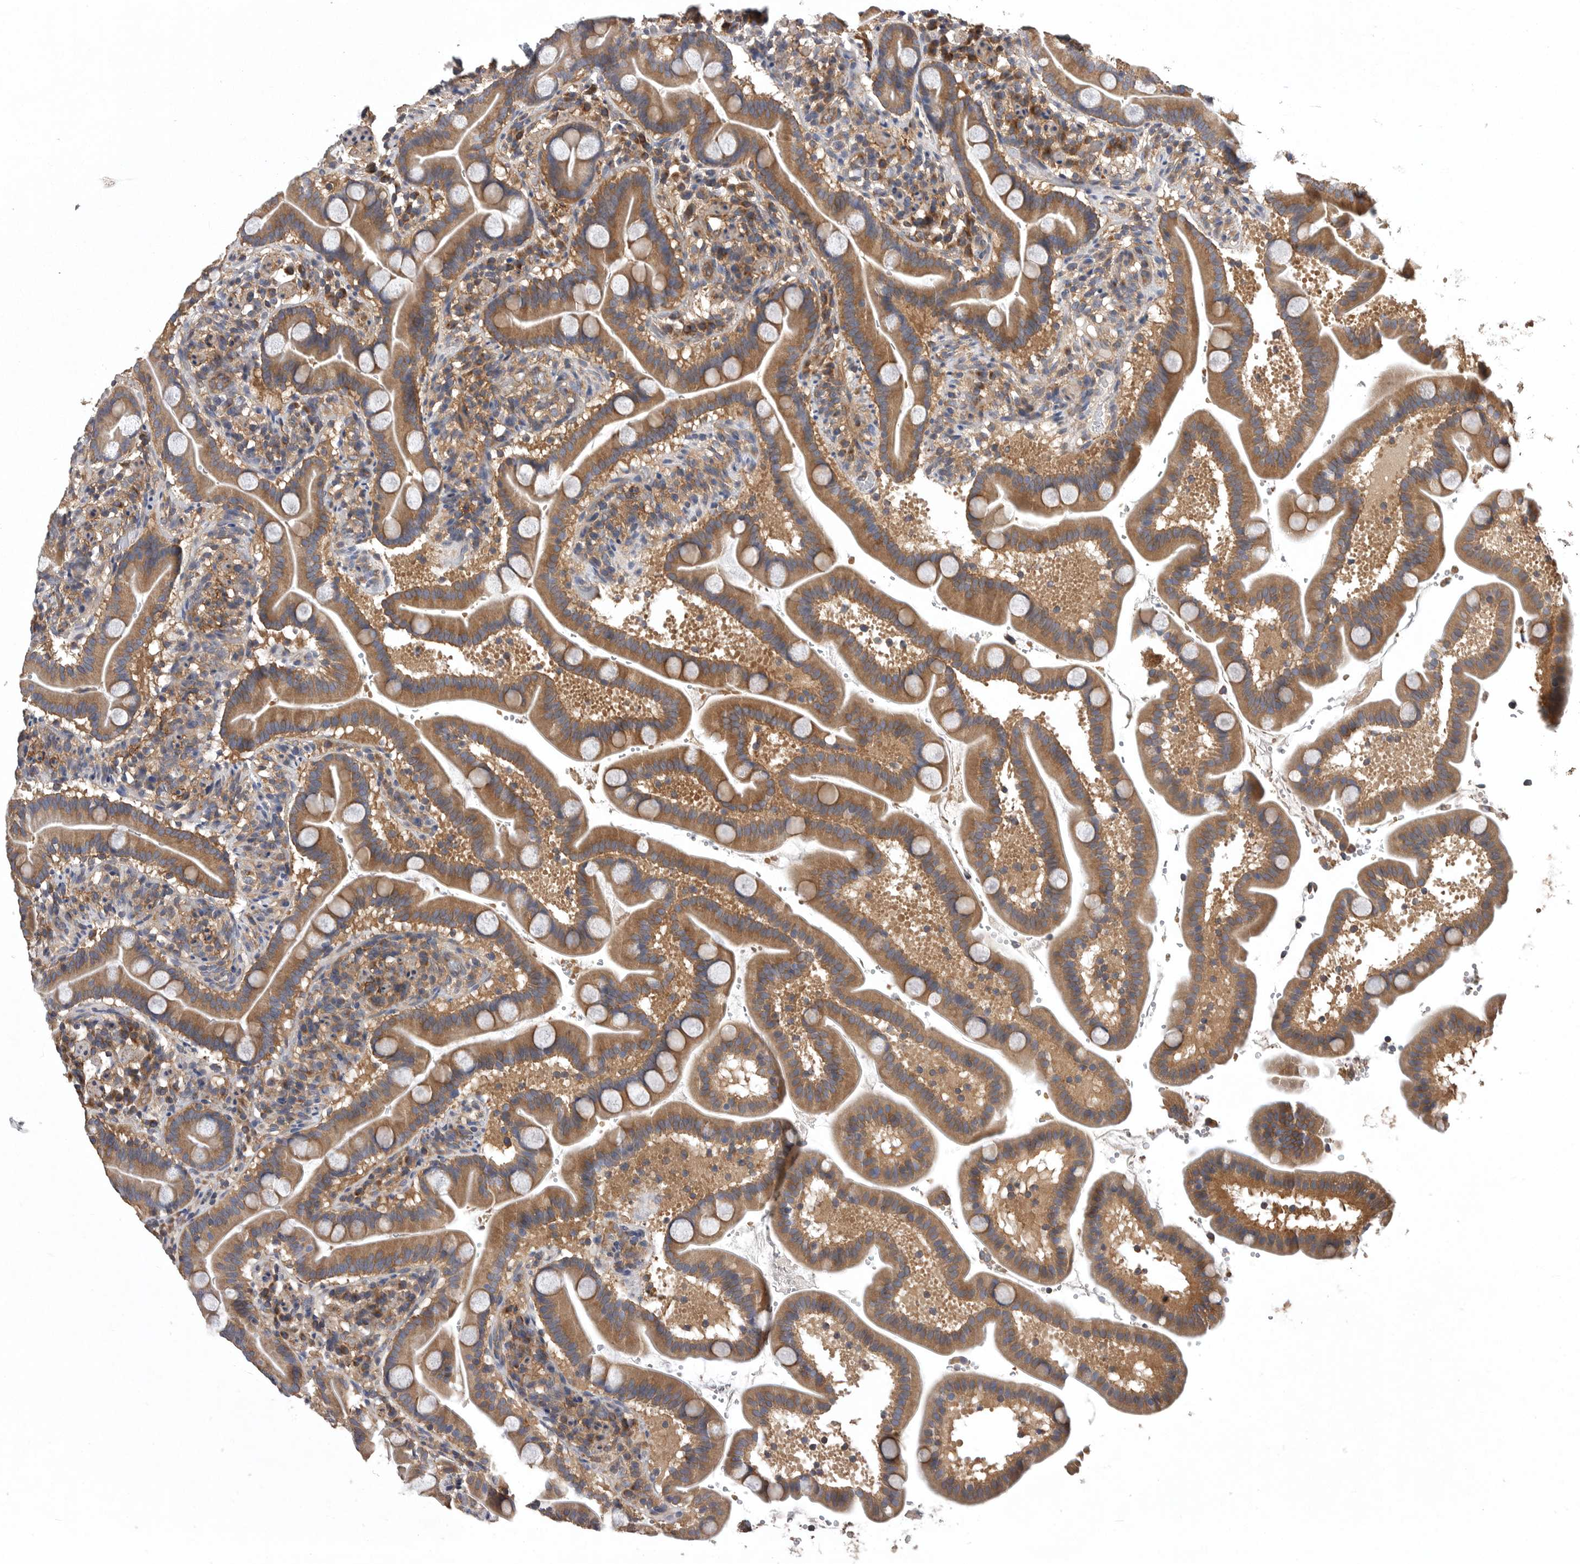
{"staining": {"intensity": "moderate", "quantity": ">75%", "location": "cytoplasmic/membranous"}, "tissue": "duodenum", "cell_type": "Glandular cells", "image_type": "normal", "snomed": [{"axis": "morphology", "description": "Normal tissue, NOS"}, {"axis": "topography", "description": "Duodenum"}], "caption": "Moderate cytoplasmic/membranous protein positivity is present in about >75% of glandular cells in duodenum. (DAB (3,3'-diaminobenzidine) IHC with brightfield microscopy, high magnification).", "gene": "OXR1", "patient": {"sex": "male", "age": 54}}